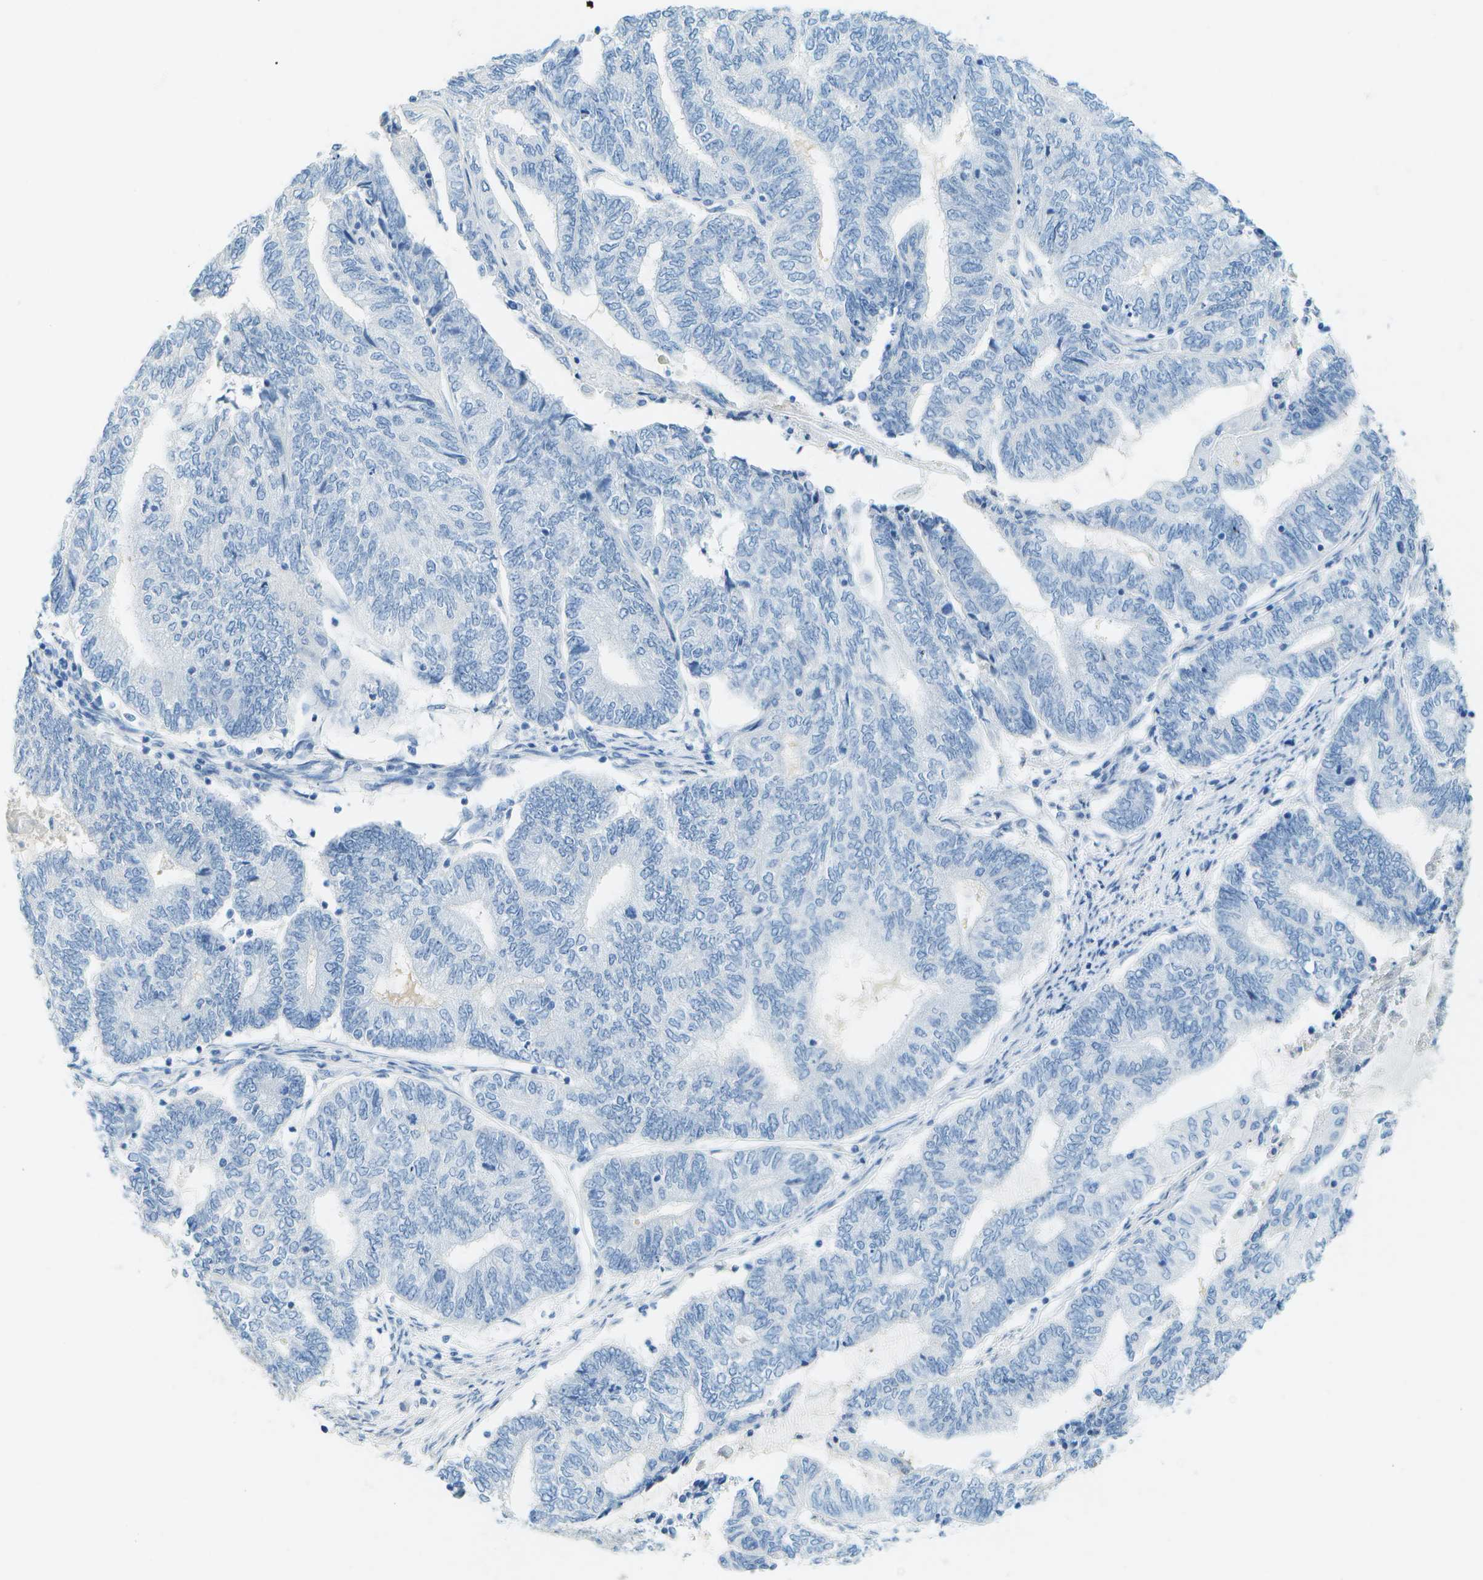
{"staining": {"intensity": "negative", "quantity": "none", "location": "none"}, "tissue": "endometrial cancer", "cell_type": "Tumor cells", "image_type": "cancer", "snomed": [{"axis": "morphology", "description": "Adenocarcinoma, NOS"}, {"axis": "topography", "description": "Uterus"}, {"axis": "topography", "description": "Endometrium"}], "caption": "The photomicrograph demonstrates no significant staining in tumor cells of endometrial adenocarcinoma.", "gene": "C1S", "patient": {"sex": "female", "age": 70}}